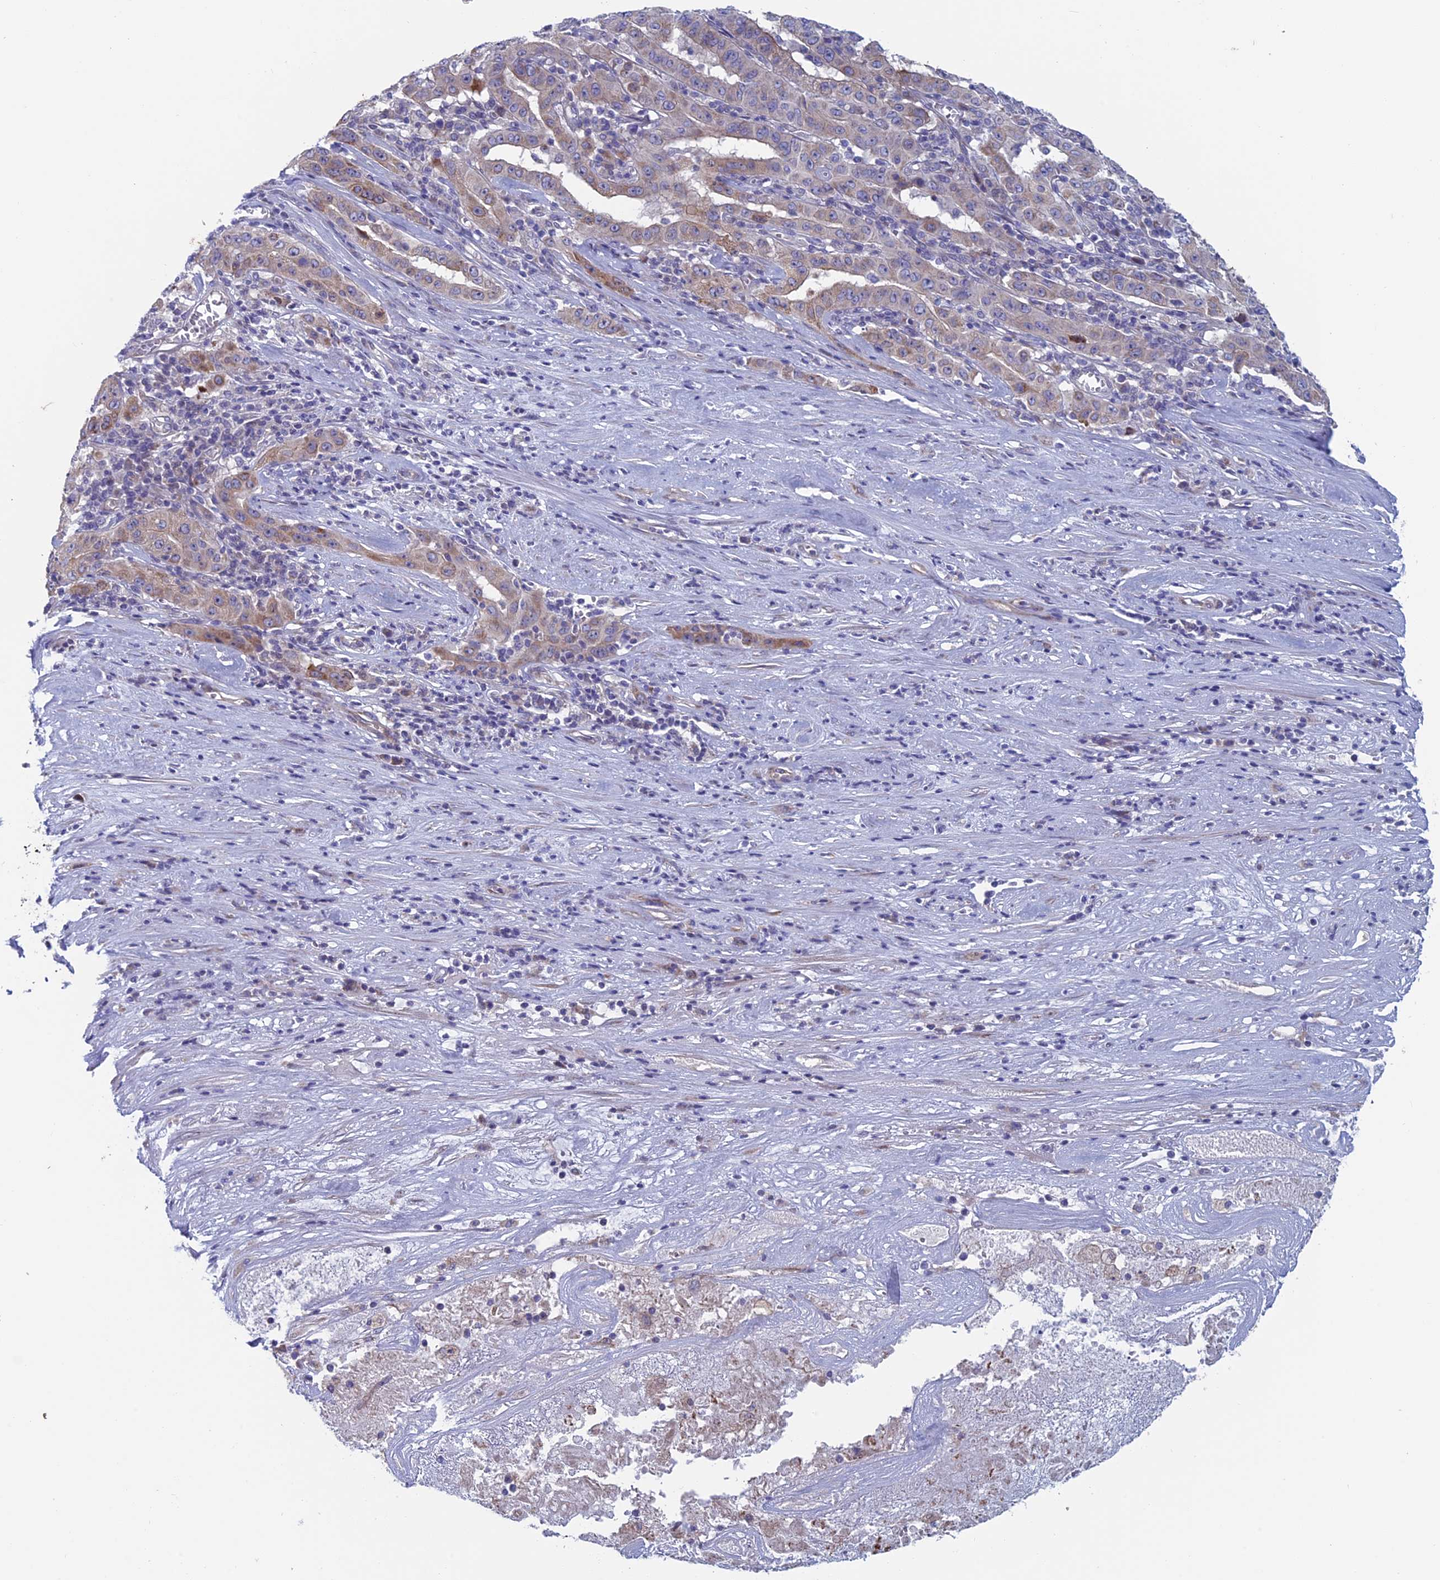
{"staining": {"intensity": "weak", "quantity": "25%-75%", "location": "cytoplasmic/membranous"}, "tissue": "pancreatic cancer", "cell_type": "Tumor cells", "image_type": "cancer", "snomed": [{"axis": "morphology", "description": "Adenocarcinoma, NOS"}, {"axis": "topography", "description": "Pancreas"}], "caption": "Protein positivity by IHC demonstrates weak cytoplasmic/membranous staining in about 25%-75% of tumor cells in pancreatic cancer (adenocarcinoma).", "gene": "NIBAN3", "patient": {"sex": "male", "age": 63}}